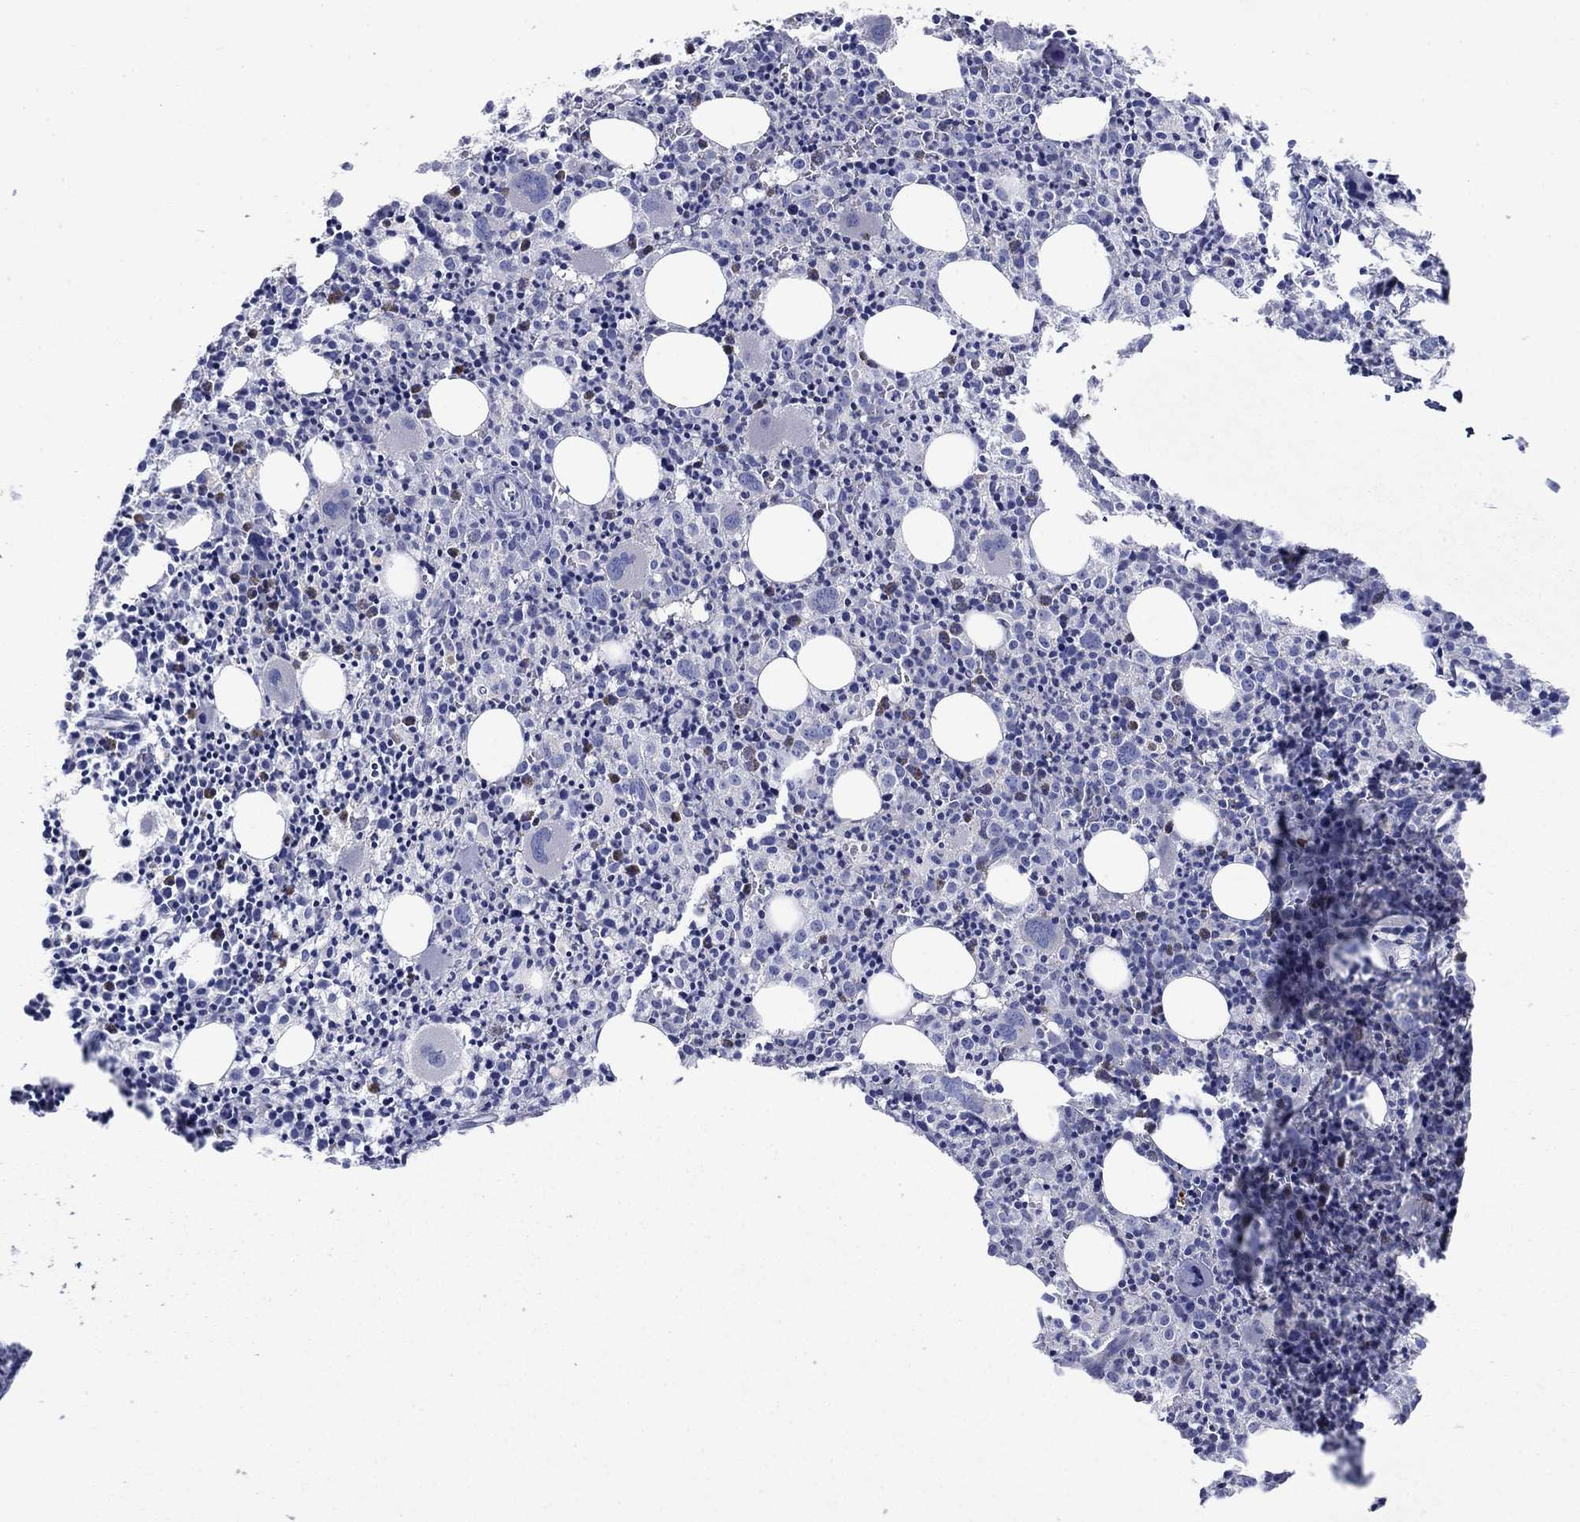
{"staining": {"intensity": "negative", "quantity": "none", "location": "none"}, "tissue": "bone marrow", "cell_type": "Hematopoietic cells", "image_type": "normal", "snomed": [{"axis": "morphology", "description": "Normal tissue, NOS"}, {"axis": "morphology", "description": "Inflammation, NOS"}, {"axis": "topography", "description": "Bone marrow"}], "caption": "The image displays no significant staining in hematopoietic cells of bone marrow.", "gene": "SULT2B1", "patient": {"sex": "male", "age": 3}}